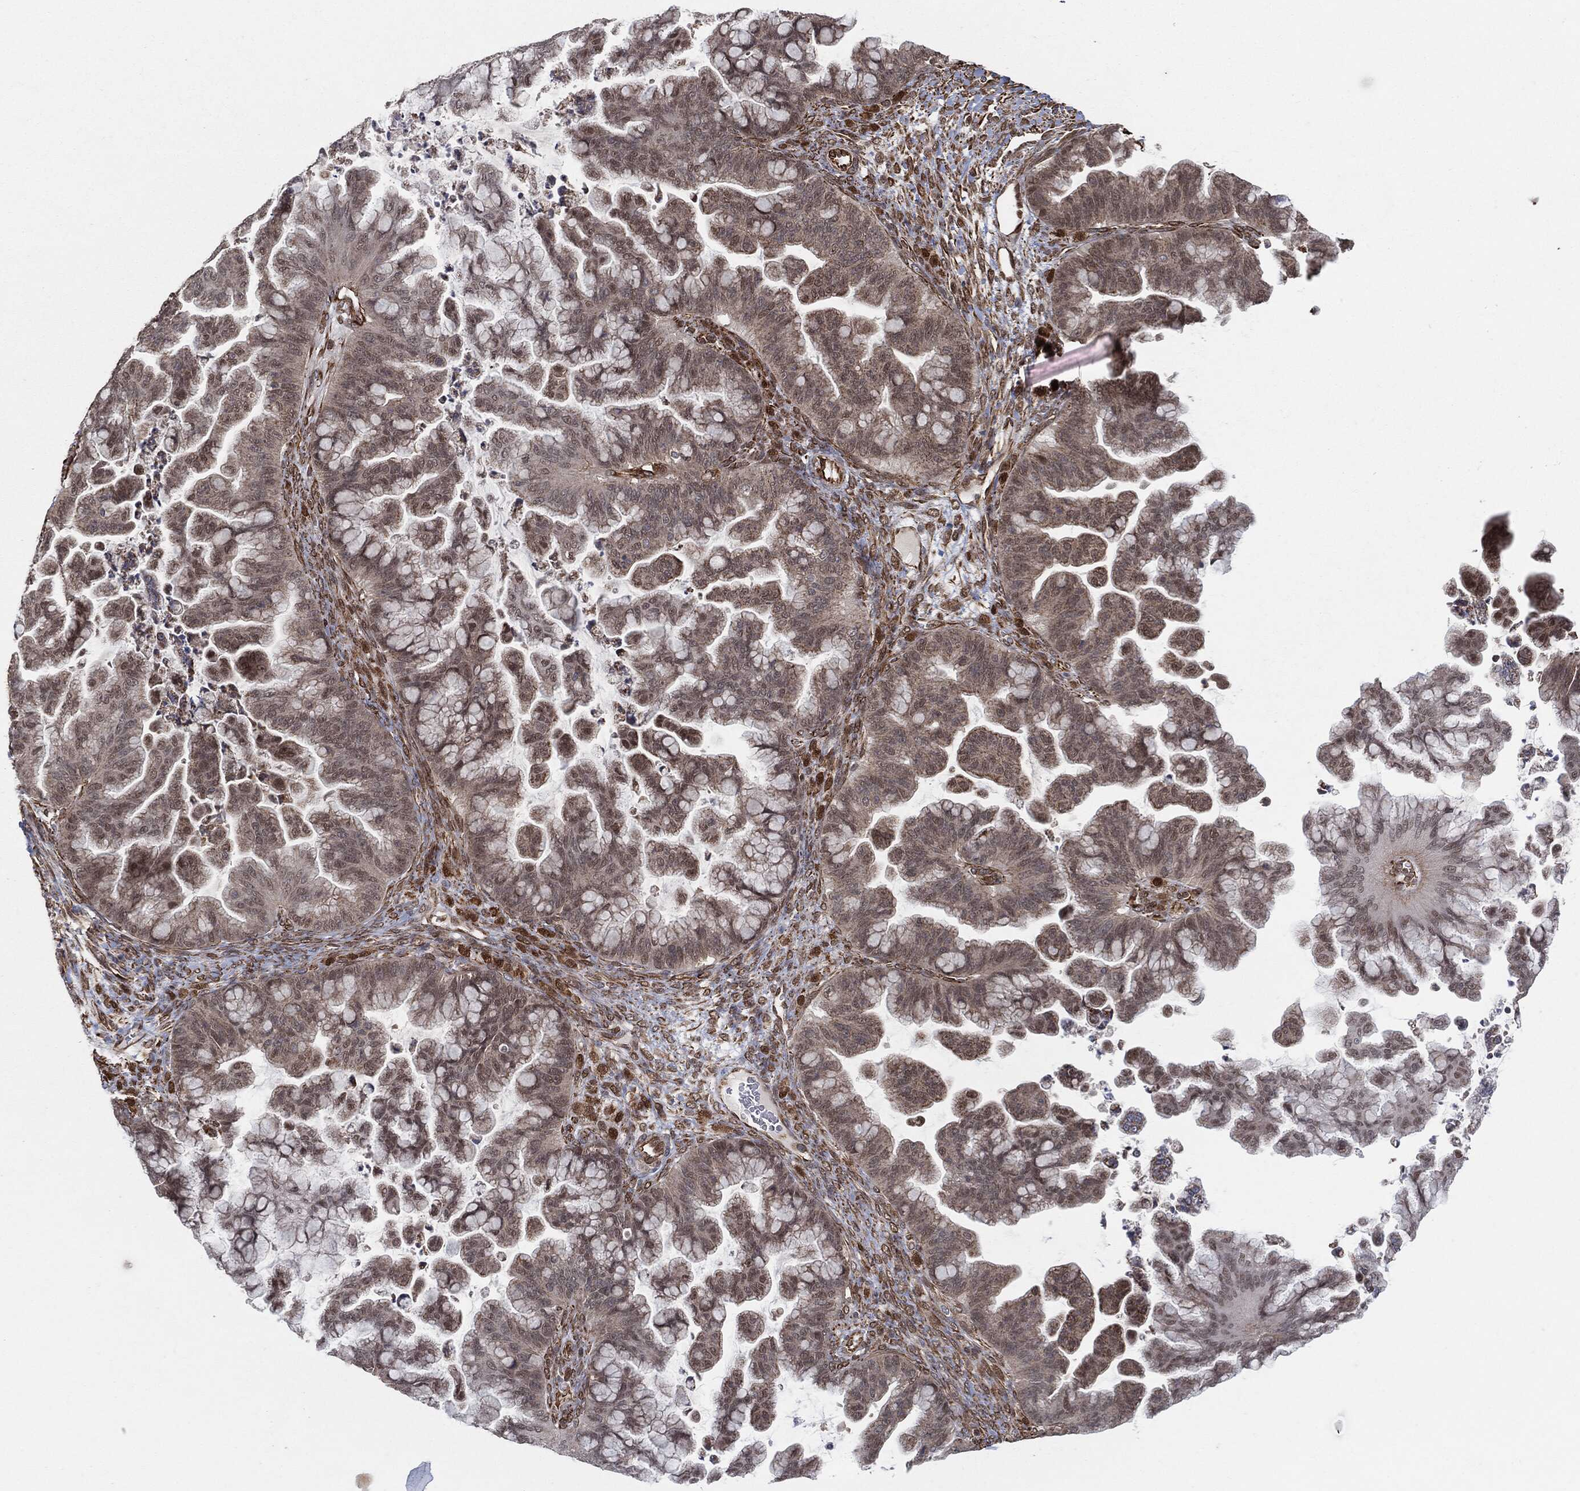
{"staining": {"intensity": "negative", "quantity": "none", "location": "none"}, "tissue": "ovarian cancer", "cell_type": "Tumor cells", "image_type": "cancer", "snomed": [{"axis": "morphology", "description": "Cystadenocarcinoma, mucinous, NOS"}, {"axis": "topography", "description": "Ovary"}], "caption": "This is an immunohistochemistry (IHC) micrograph of human ovarian mucinous cystadenocarcinoma. There is no staining in tumor cells.", "gene": "TP53RK", "patient": {"sex": "female", "age": 67}}